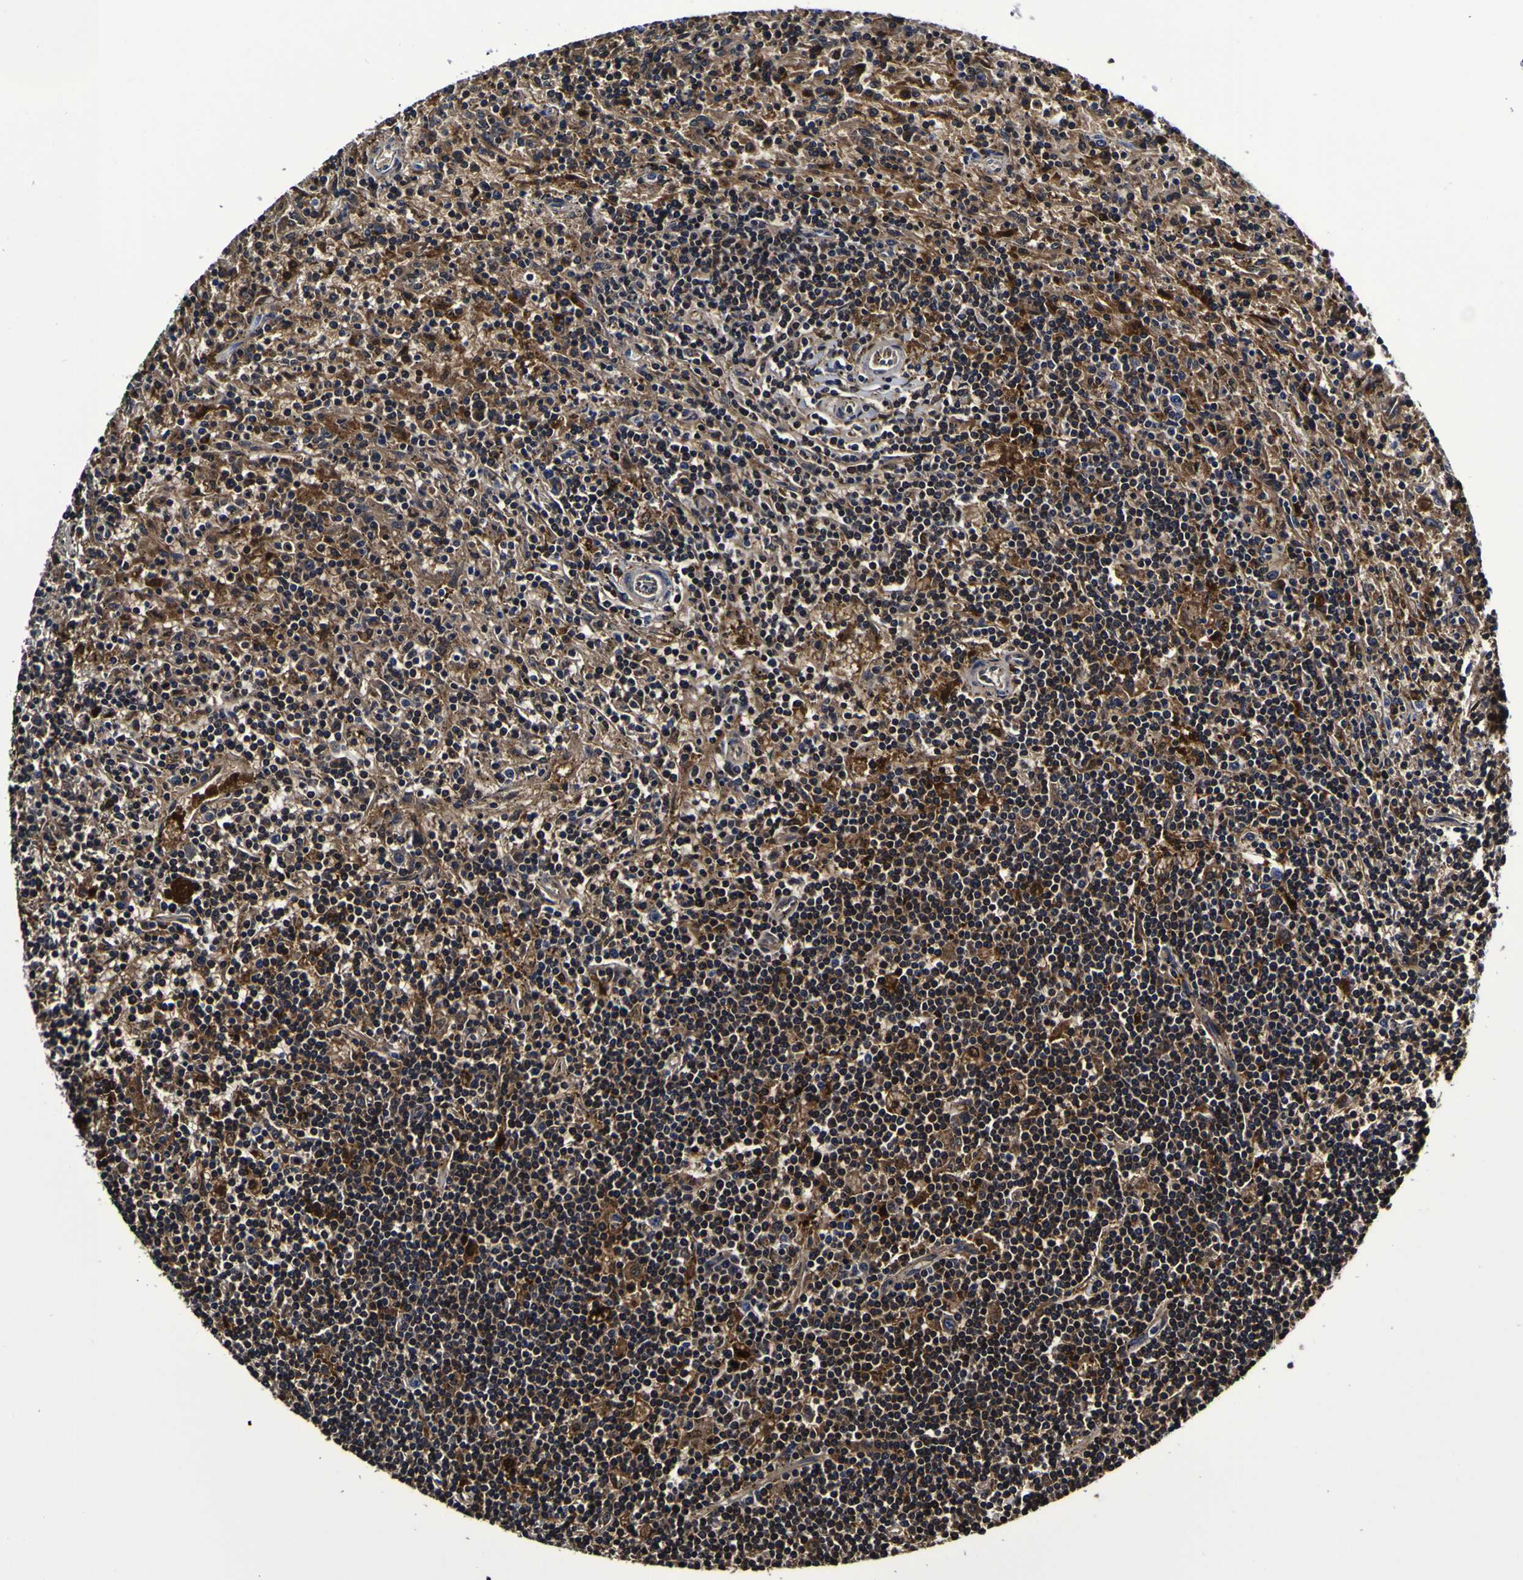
{"staining": {"intensity": "moderate", "quantity": "25%-75%", "location": "cytoplasmic/membranous"}, "tissue": "lymphoma", "cell_type": "Tumor cells", "image_type": "cancer", "snomed": [{"axis": "morphology", "description": "Malignant lymphoma, non-Hodgkin's type, Low grade"}, {"axis": "topography", "description": "Spleen"}], "caption": "High-power microscopy captured an IHC micrograph of malignant lymphoma, non-Hodgkin's type (low-grade), revealing moderate cytoplasmic/membranous expression in about 25%-75% of tumor cells.", "gene": "GPX1", "patient": {"sex": "male", "age": 76}}